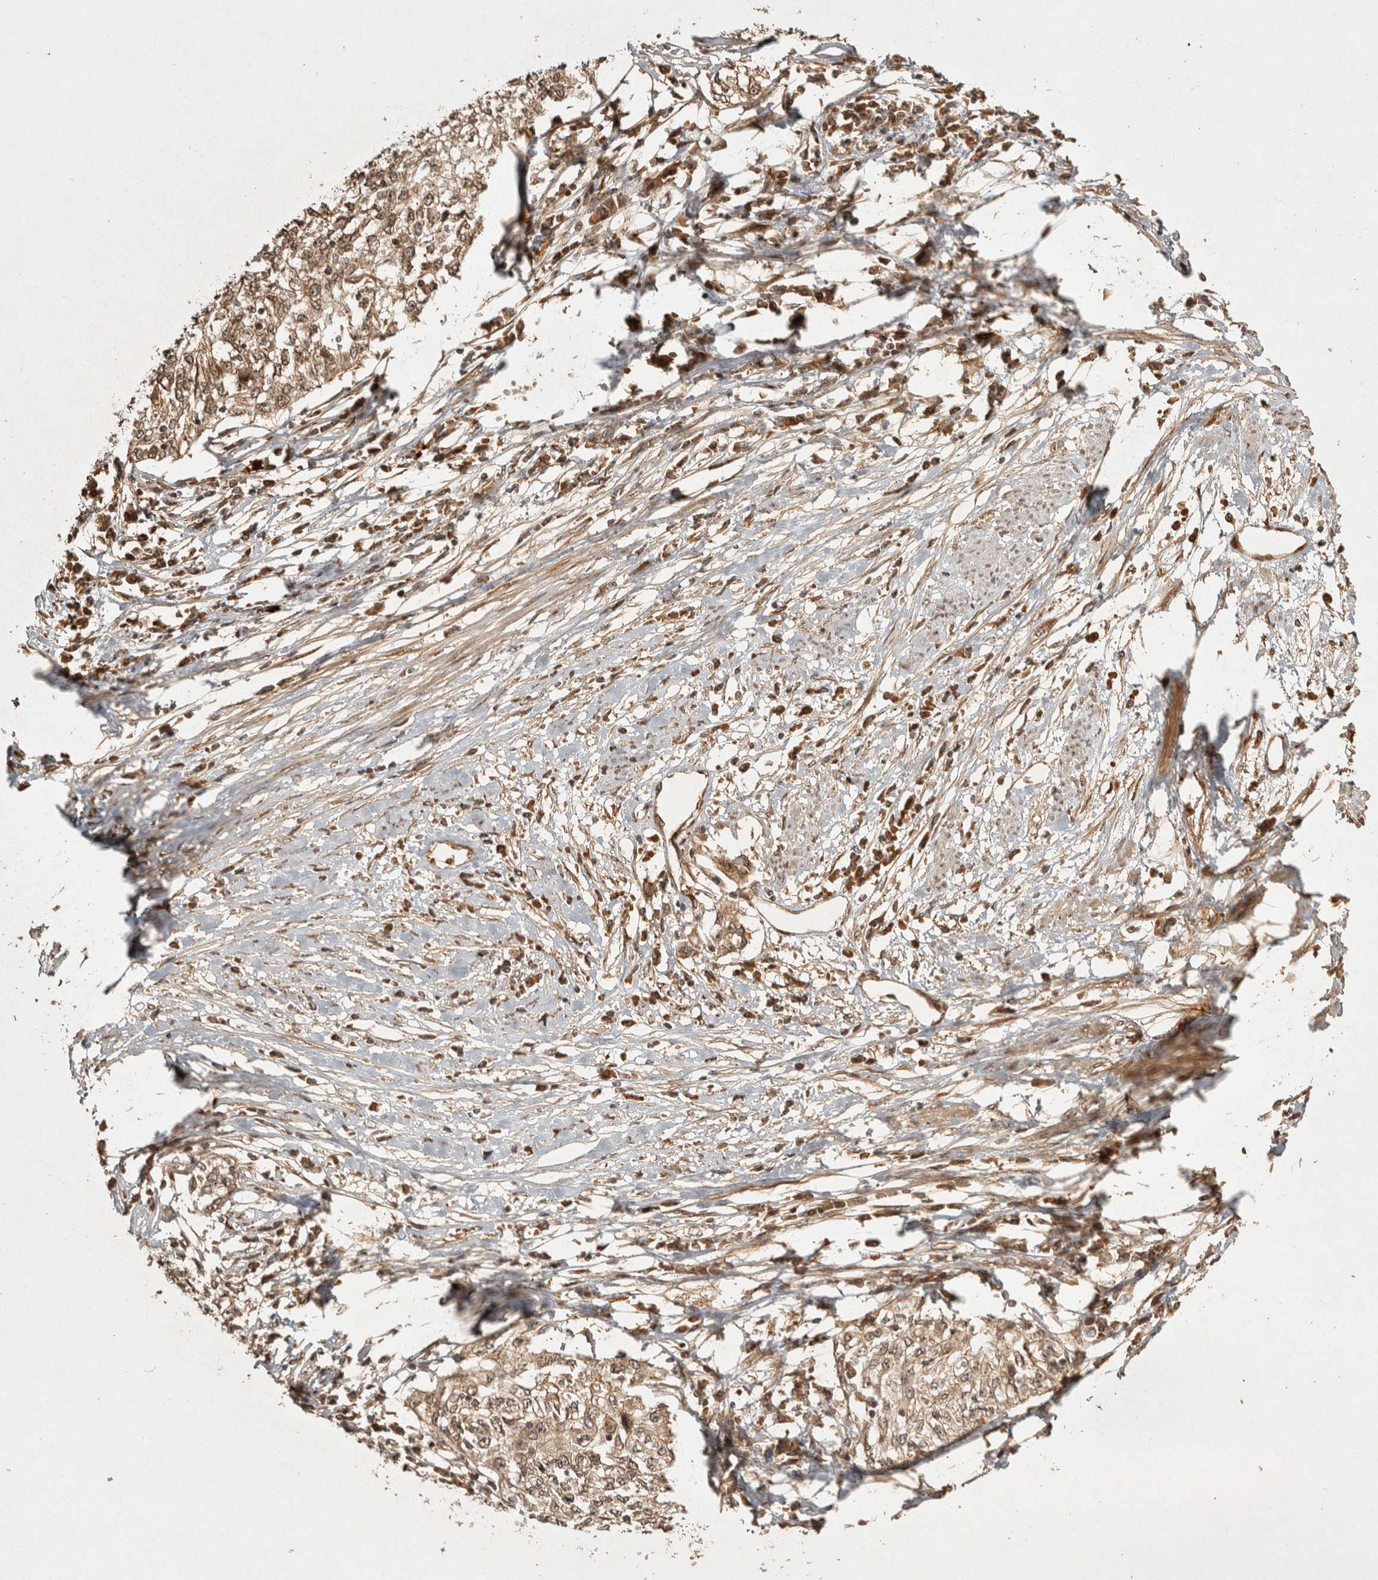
{"staining": {"intensity": "moderate", "quantity": ">75%", "location": "cytoplasmic/membranous"}, "tissue": "cervical cancer", "cell_type": "Tumor cells", "image_type": "cancer", "snomed": [{"axis": "morphology", "description": "Squamous cell carcinoma, NOS"}, {"axis": "topography", "description": "Cervix"}], "caption": "Squamous cell carcinoma (cervical) stained with a protein marker displays moderate staining in tumor cells.", "gene": "CAMSAP2", "patient": {"sex": "female", "age": 57}}